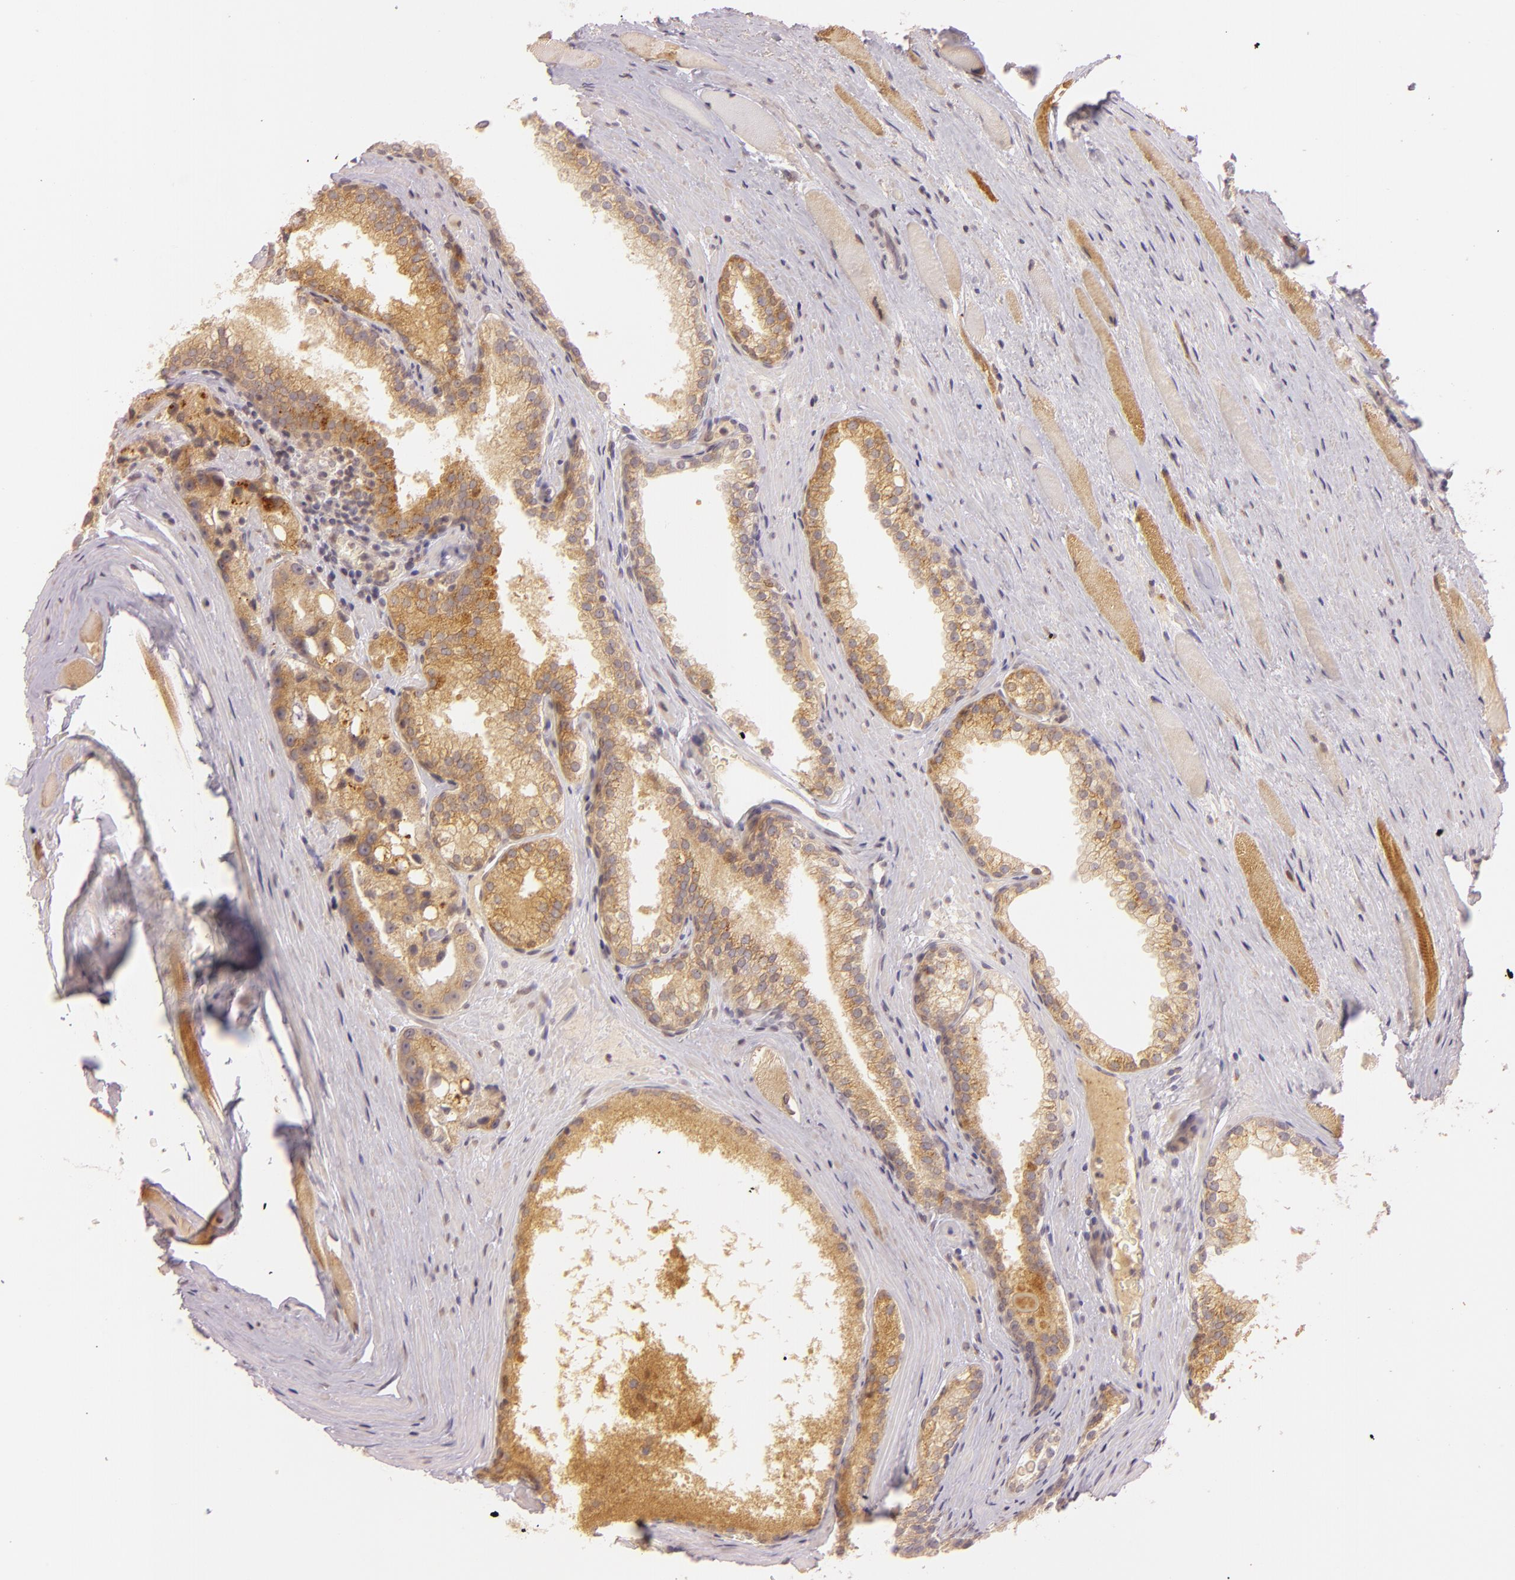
{"staining": {"intensity": "moderate", "quantity": ">75%", "location": "cytoplasmic/membranous"}, "tissue": "prostate cancer", "cell_type": "Tumor cells", "image_type": "cancer", "snomed": [{"axis": "morphology", "description": "Adenocarcinoma, Medium grade"}, {"axis": "topography", "description": "Prostate"}], "caption": "Immunohistochemical staining of prostate cancer shows medium levels of moderate cytoplasmic/membranous staining in about >75% of tumor cells.", "gene": "LGMN", "patient": {"sex": "male", "age": 72}}